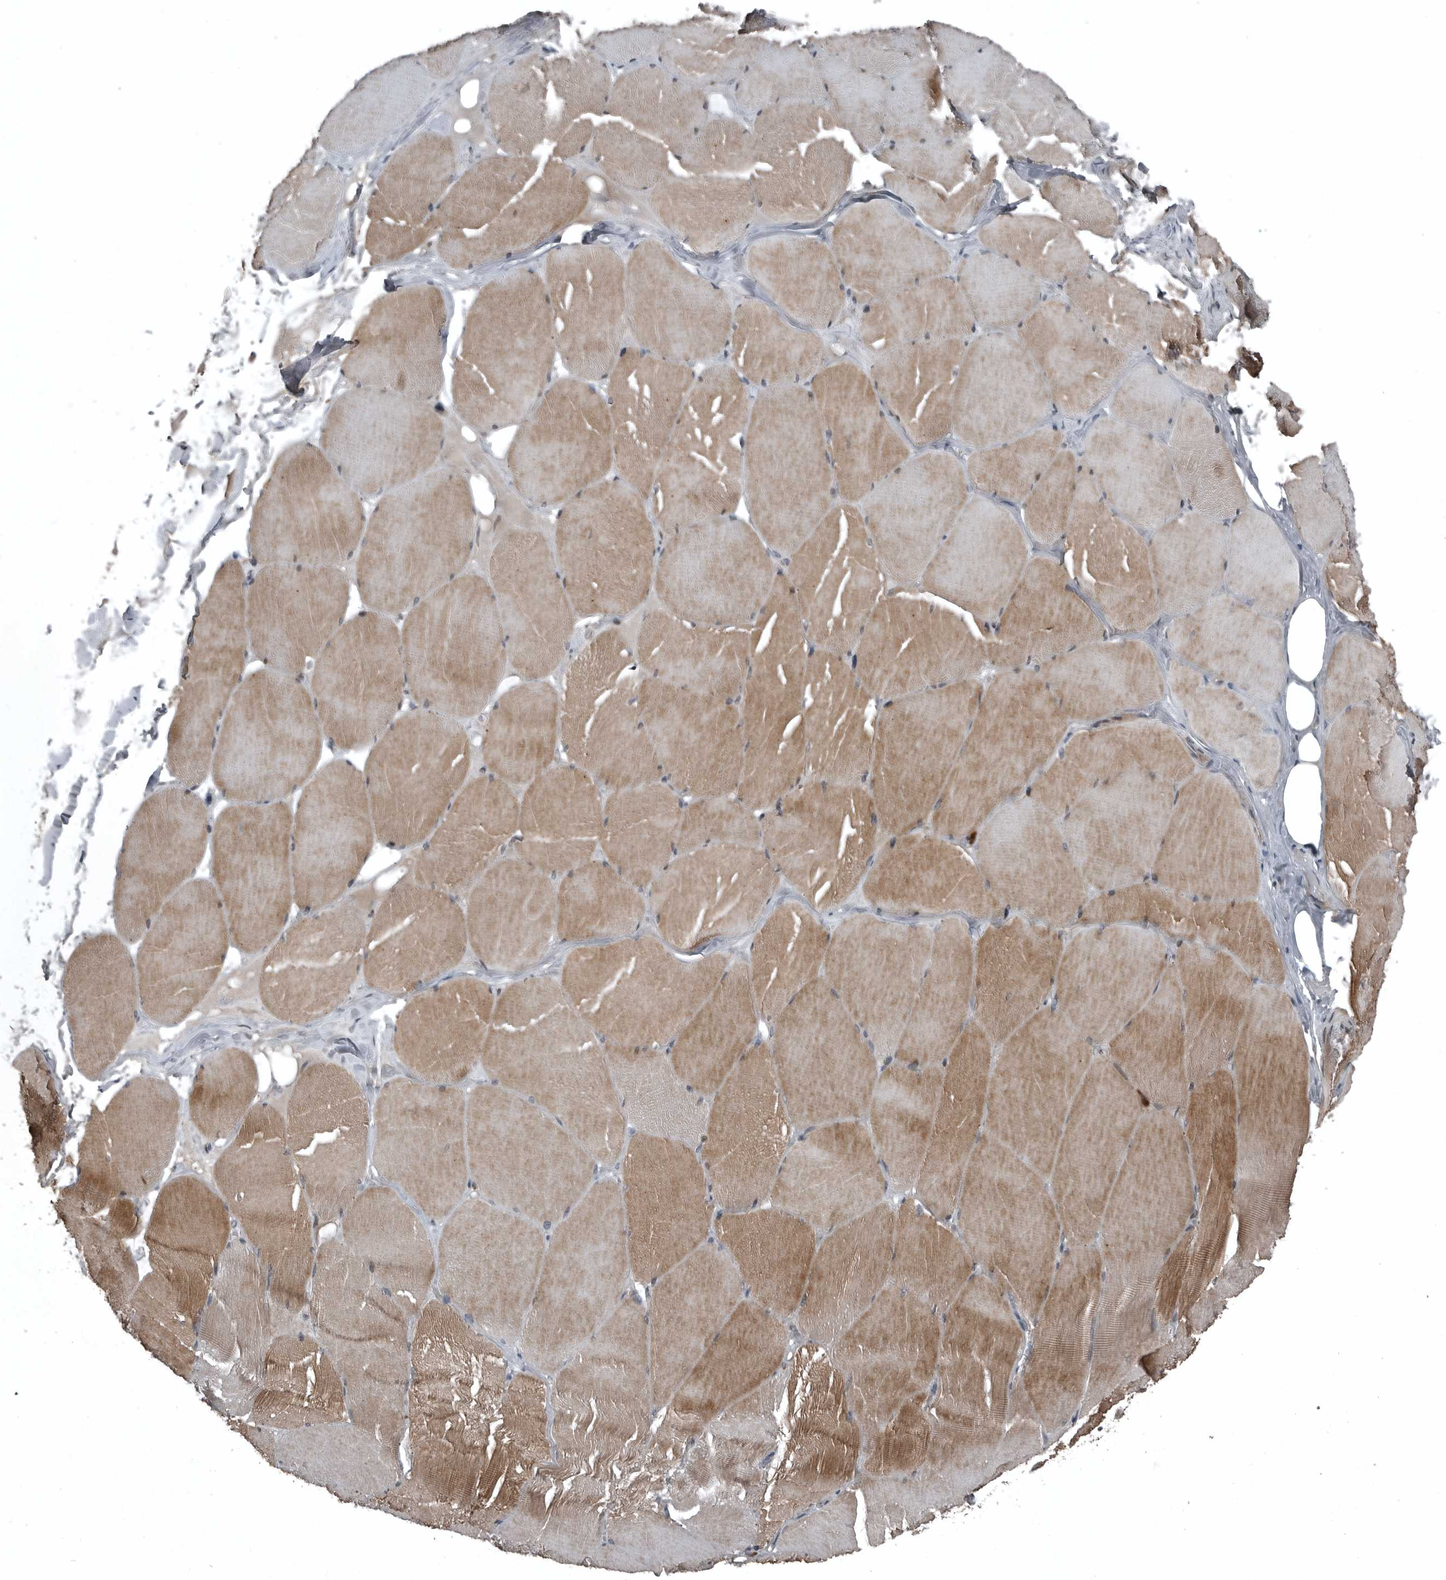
{"staining": {"intensity": "moderate", "quantity": "25%-75%", "location": "cytoplasmic/membranous"}, "tissue": "skeletal muscle", "cell_type": "Myocytes", "image_type": "normal", "snomed": [{"axis": "morphology", "description": "Normal tissue, NOS"}, {"axis": "topography", "description": "Skin"}, {"axis": "topography", "description": "Skeletal muscle"}], "caption": "Protein staining of normal skeletal muscle displays moderate cytoplasmic/membranous staining in about 25%-75% of myocytes. (IHC, brightfield microscopy, high magnification).", "gene": "GAK", "patient": {"sex": "male", "age": 83}}